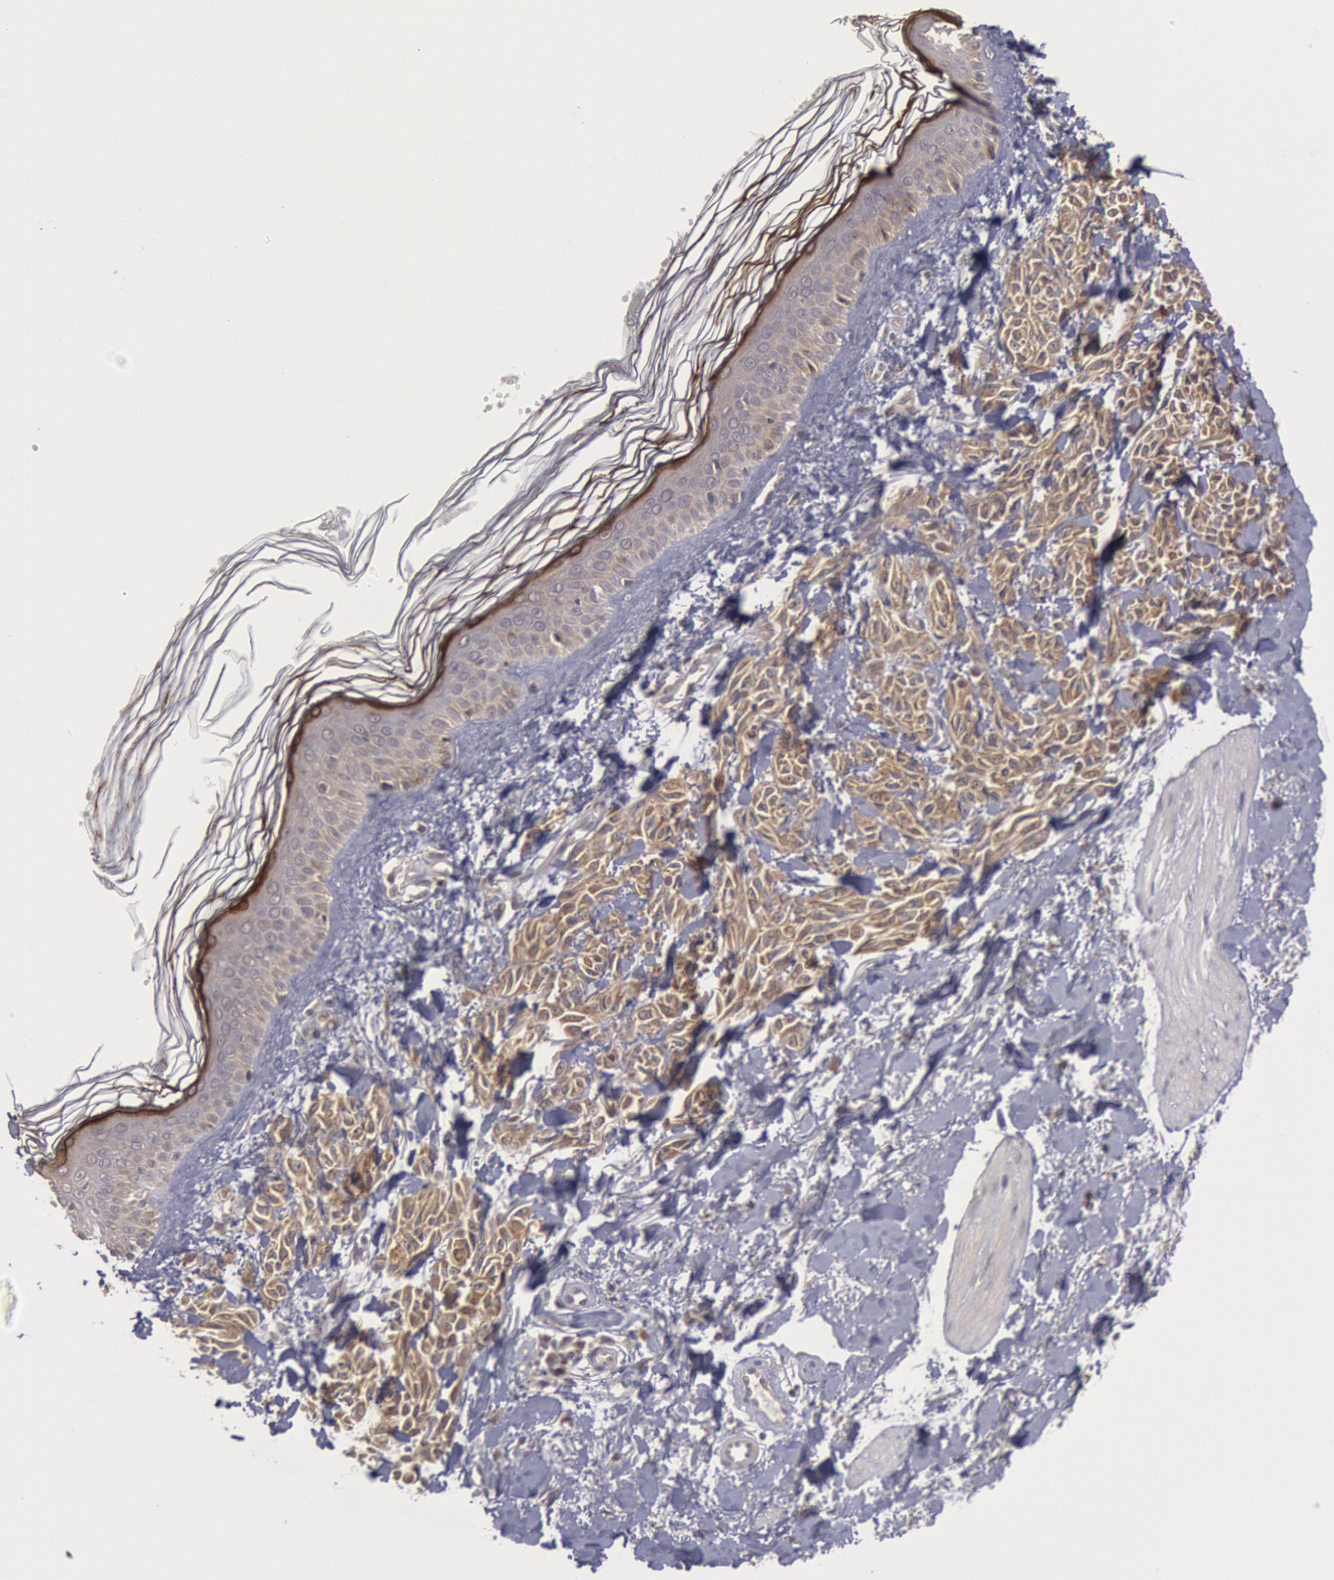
{"staining": {"intensity": "weak", "quantity": ">75%", "location": "cytoplasmic/membranous"}, "tissue": "melanoma", "cell_type": "Tumor cells", "image_type": "cancer", "snomed": [{"axis": "morphology", "description": "Malignant melanoma, NOS"}, {"axis": "topography", "description": "Skin"}], "caption": "Malignant melanoma tissue reveals weak cytoplasmic/membranous positivity in about >75% of tumor cells", "gene": "BRAF", "patient": {"sex": "female", "age": 73}}